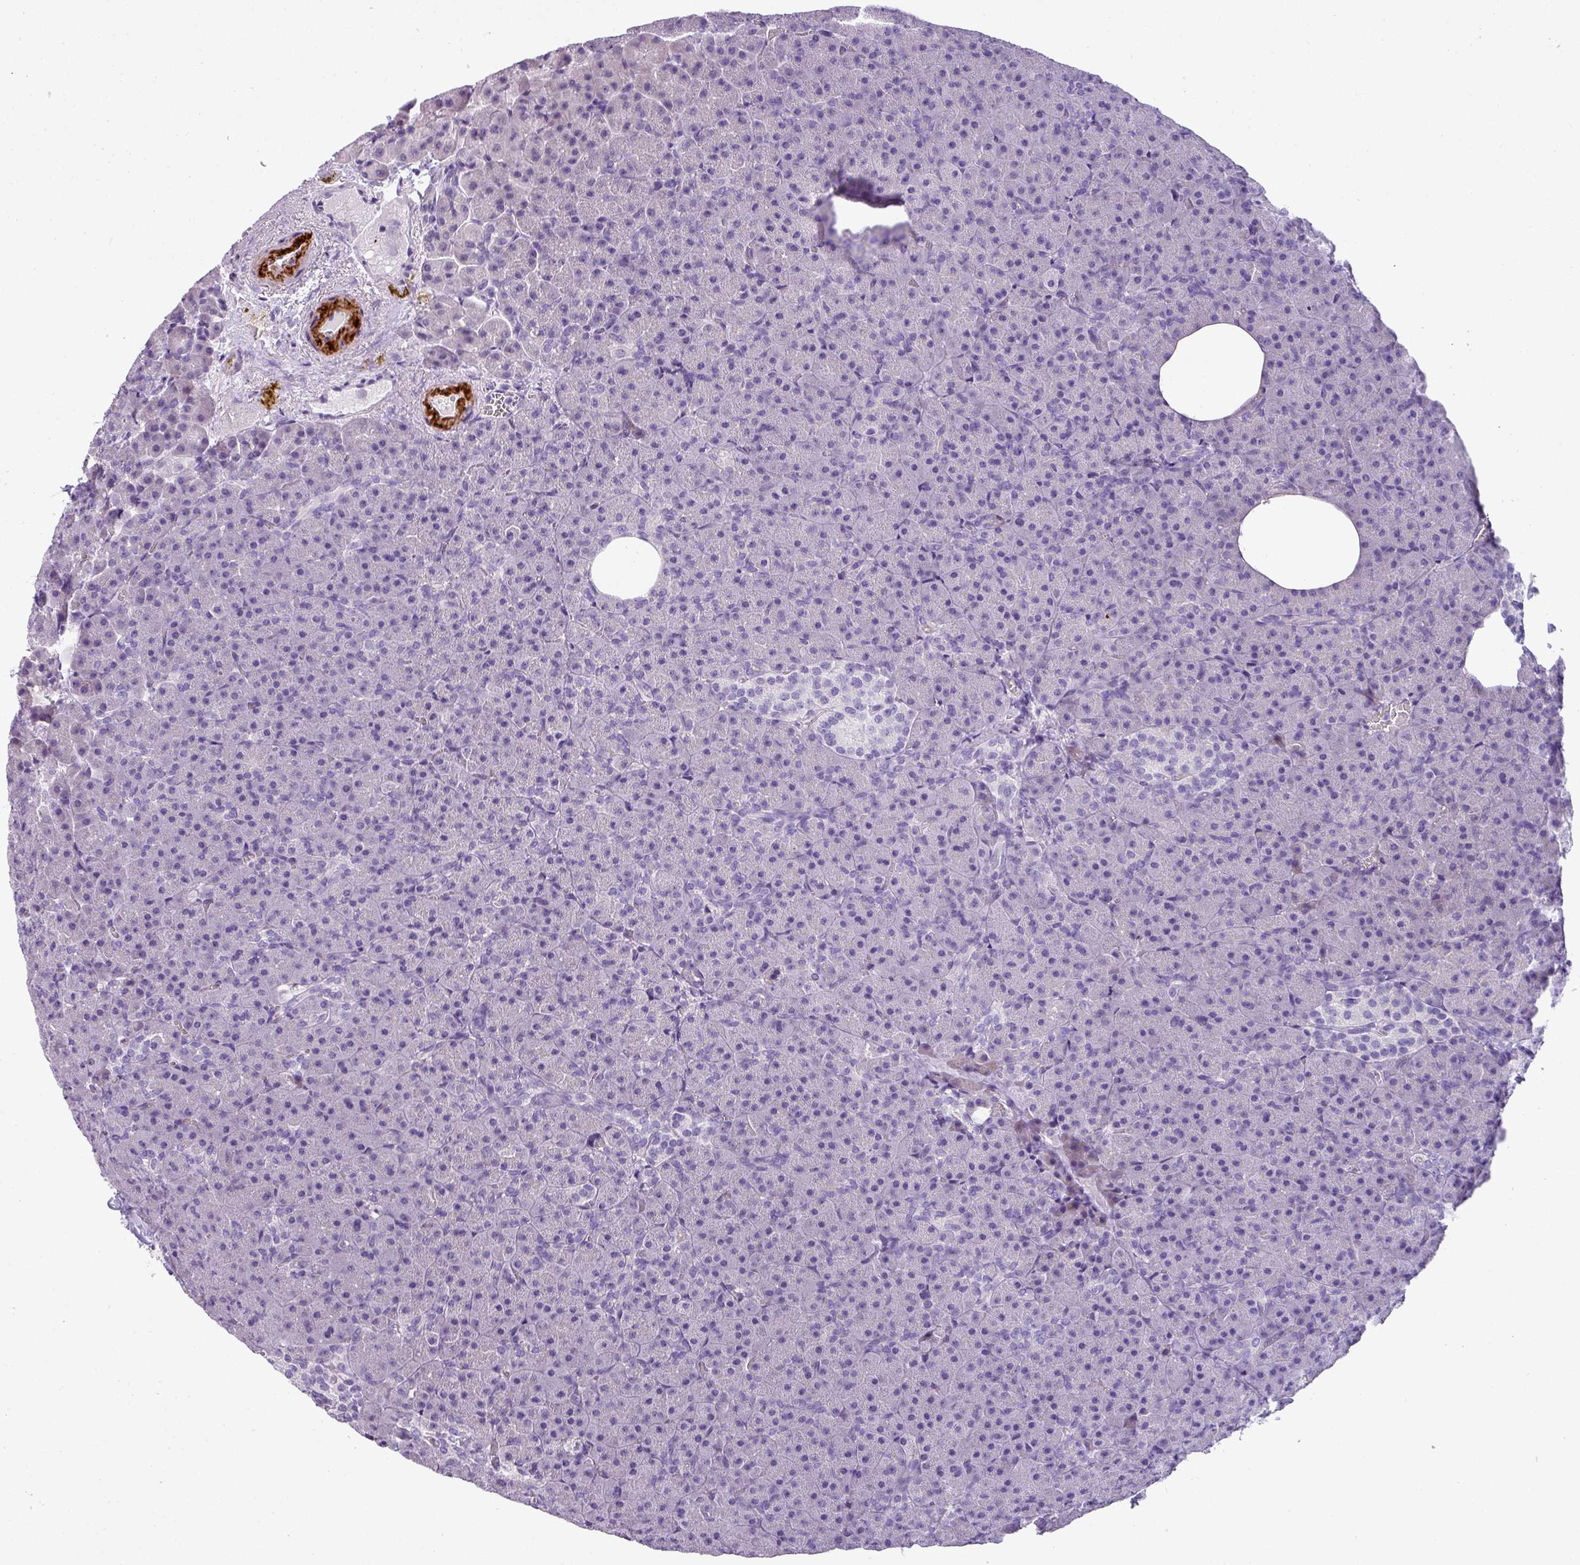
{"staining": {"intensity": "negative", "quantity": "none", "location": "none"}, "tissue": "pancreas", "cell_type": "Exocrine glandular cells", "image_type": "normal", "snomed": [{"axis": "morphology", "description": "Normal tissue, NOS"}, {"axis": "topography", "description": "Pancreas"}], "caption": "IHC micrograph of benign pancreas stained for a protein (brown), which reveals no positivity in exocrine glandular cells. Brightfield microscopy of immunohistochemistry (IHC) stained with DAB (brown) and hematoxylin (blue), captured at high magnification.", "gene": "ZNF568", "patient": {"sex": "female", "age": 74}}